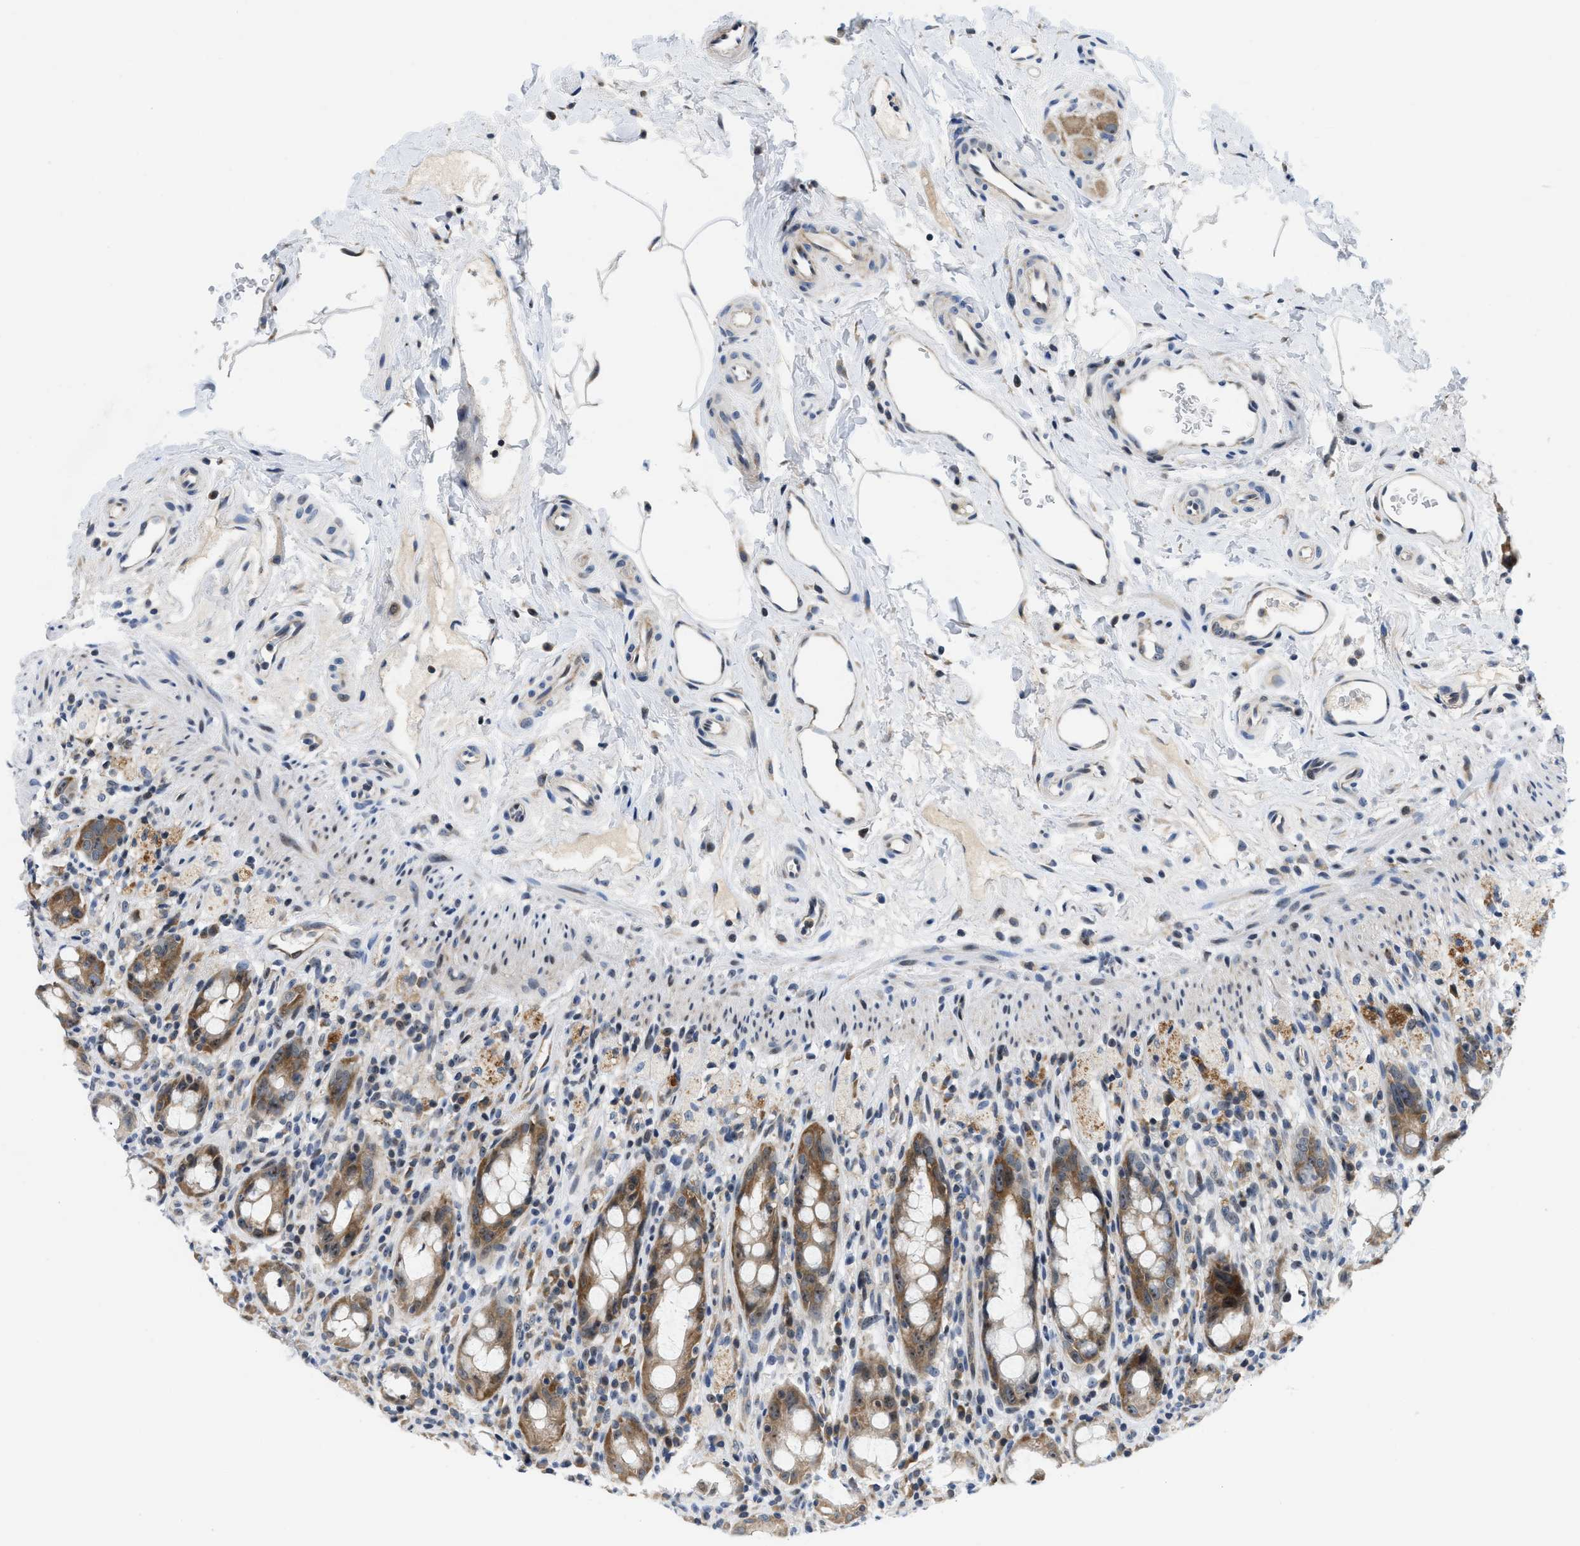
{"staining": {"intensity": "moderate", "quantity": ">75%", "location": "cytoplasmic/membranous"}, "tissue": "rectum", "cell_type": "Glandular cells", "image_type": "normal", "snomed": [{"axis": "morphology", "description": "Normal tissue, NOS"}, {"axis": "topography", "description": "Rectum"}], "caption": "This histopathology image displays IHC staining of benign rectum, with medium moderate cytoplasmic/membranous positivity in about >75% of glandular cells.", "gene": "IKBKE", "patient": {"sex": "male", "age": 44}}